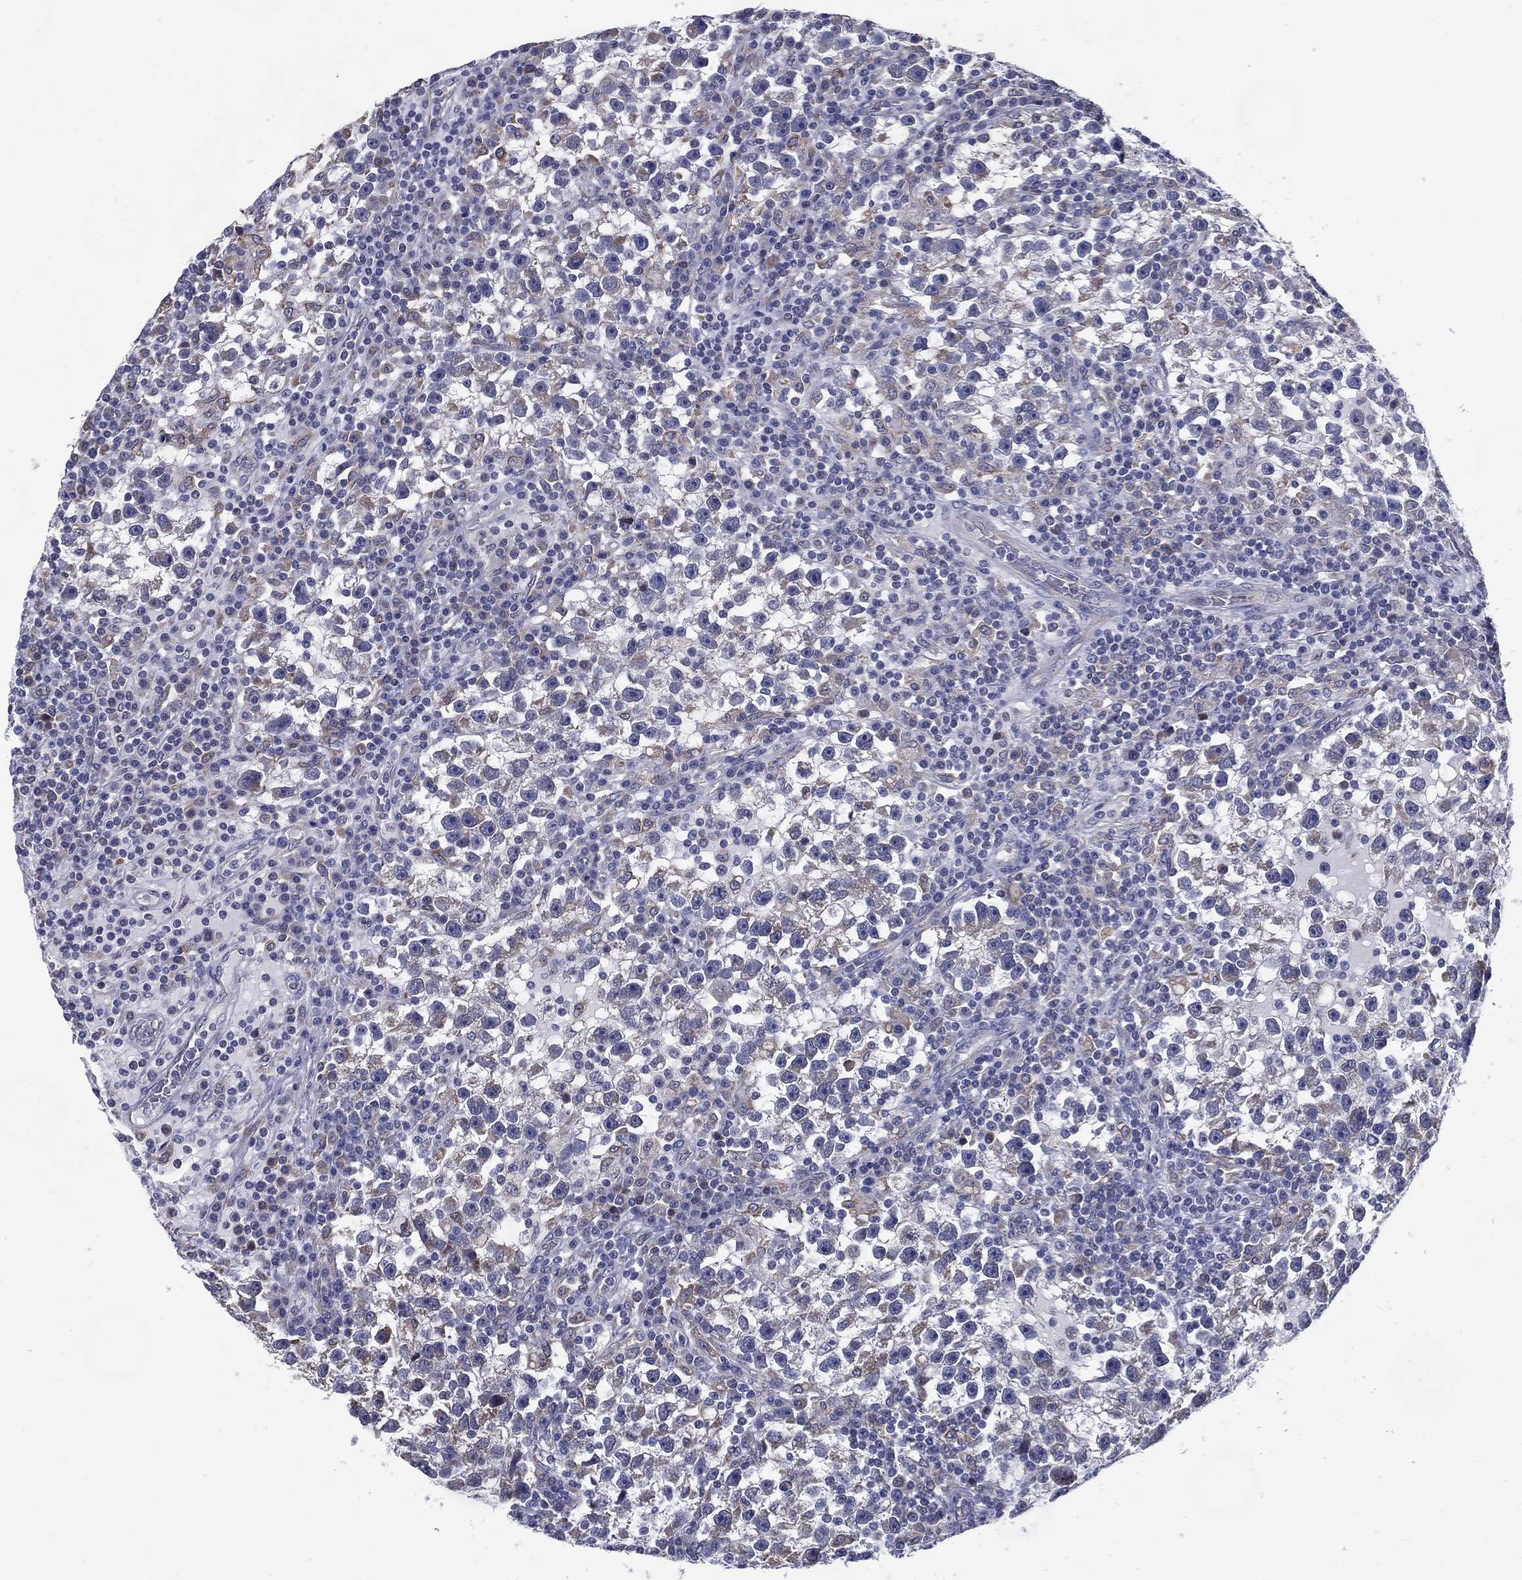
{"staining": {"intensity": "negative", "quantity": "none", "location": "none"}, "tissue": "testis cancer", "cell_type": "Tumor cells", "image_type": "cancer", "snomed": [{"axis": "morphology", "description": "Seminoma, NOS"}, {"axis": "topography", "description": "Testis"}], "caption": "DAB (3,3'-diaminobenzidine) immunohistochemical staining of human seminoma (testis) demonstrates no significant expression in tumor cells. (Immunohistochemistry, brightfield microscopy, high magnification).", "gene": "C19orf18", "patient": {"sex": "male", "age": 47}}